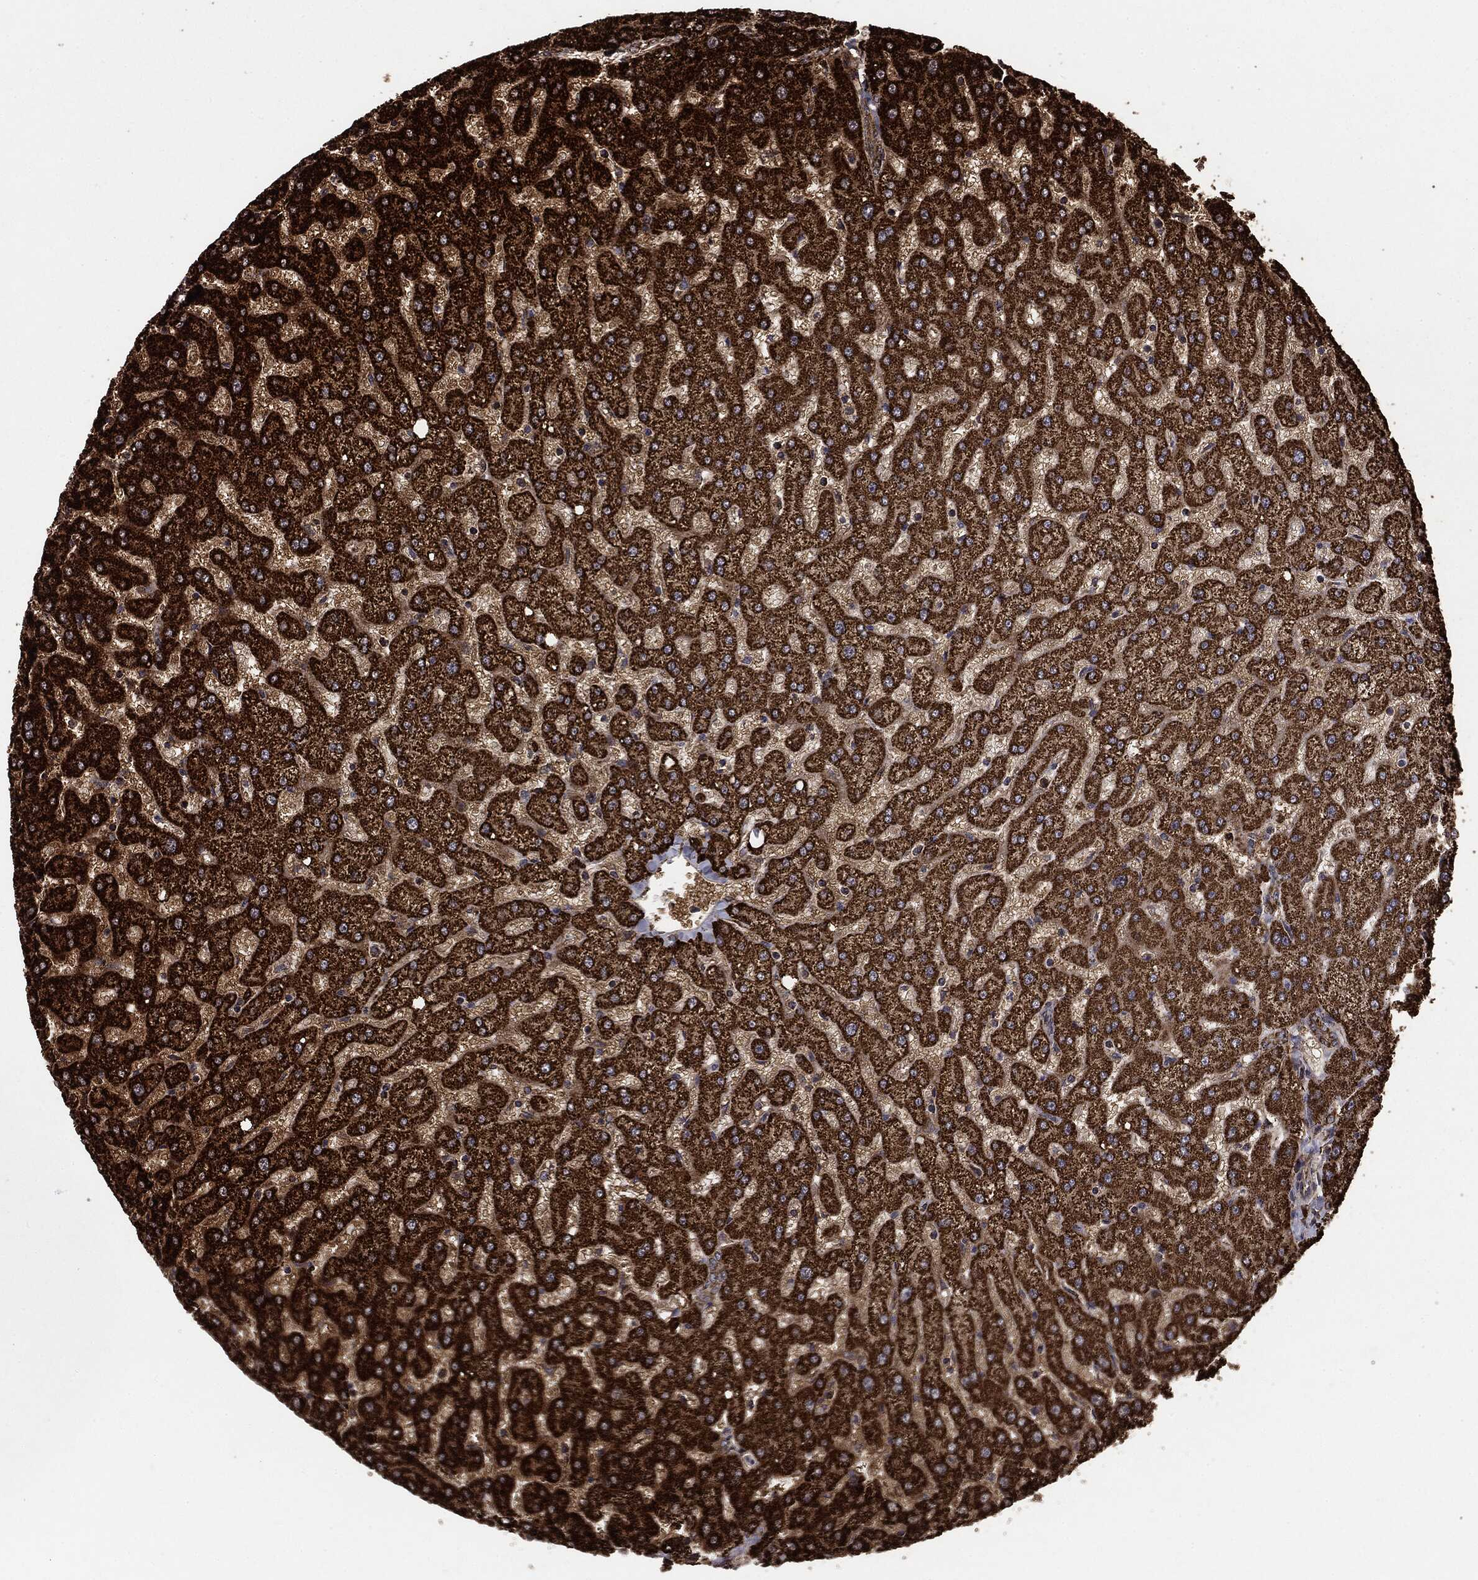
{"staining": {"intensity": "moderate", "quantity": ">75%", "location": "cytoplasmic/membranous"}, "tissue": "liver", "cell_type": "Cholangiocytes", "image_type": "normal", "snomed": [{"axis": "morphology", "description": "Normal tissue, NOS"}, {"axis": "topography", "description": "Liver"}], "caption": "Brown immunohistochemical staining in normal liver shows moderate cytoplasmic/membranous positivity in about >75% of cholangiocytes.", "gene": "MAP2K1", "patient": {"sex": "female", "age": 50}}